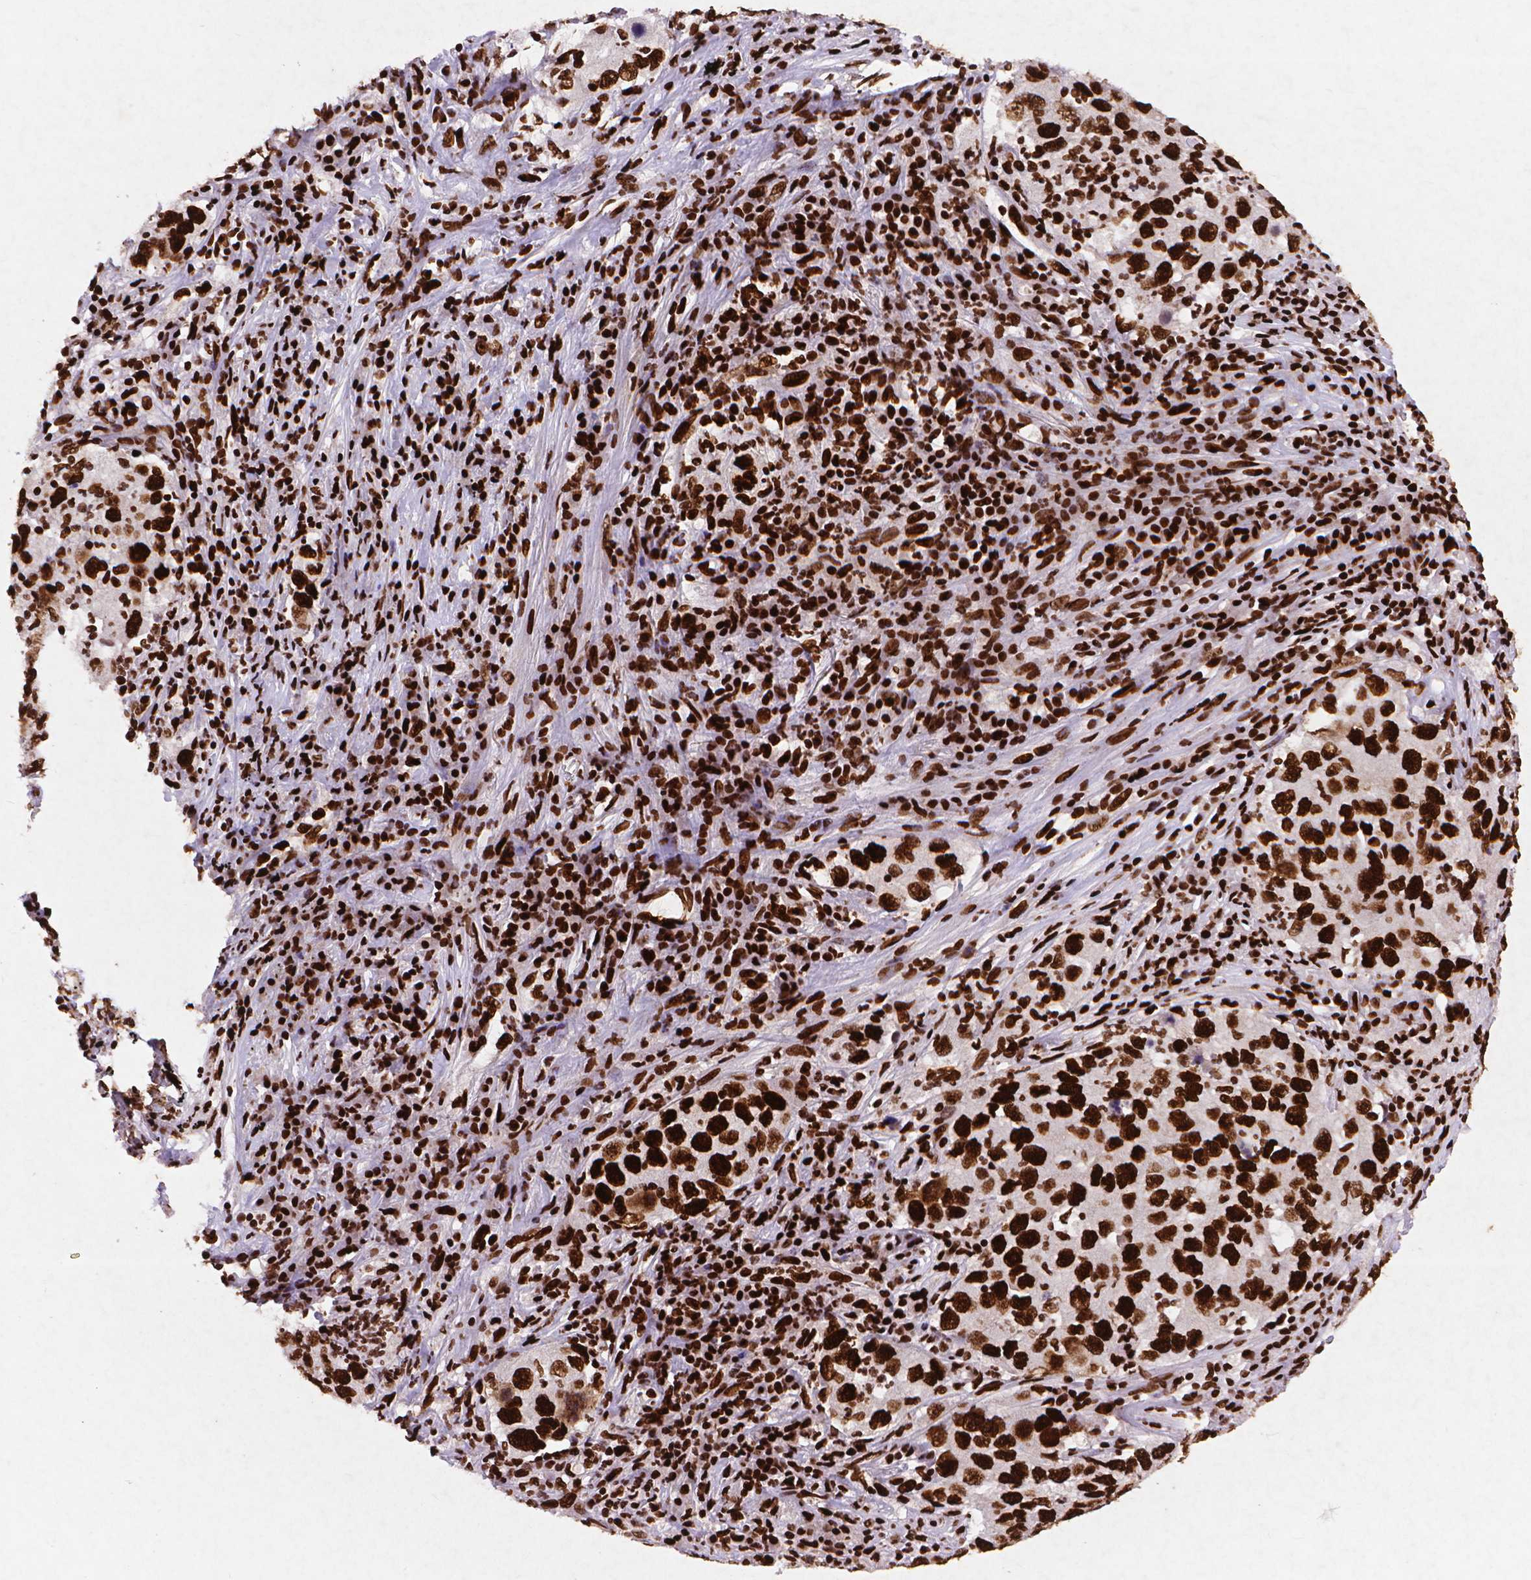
{"staining": {"intensity": "strong", "quantity": ">75%", "location": "nuclear"}, "tissue": "lung cancer", "cell_type": "Tumor cells", "image_type": "cancer", "snomed": [{"axis": "morphology", "description": "Adenocarcinoma, NOS"}, {"axis": "topography", "description": "Lung"}], "caption": "Immunohistochemistry (DAB (3,3'-diaminobenzidine)) staining of lung cancer reveals strong nuclear protein positivity in approximately >75% of tumor cells. (Stains: DAB (3,3'-diaminobenzidine) in brown, nuclei in blue, Microscopy: brightfield microscopy at high magnification).", "gene": "CITED2", "patient": {"sex": "male", "age": 73}}